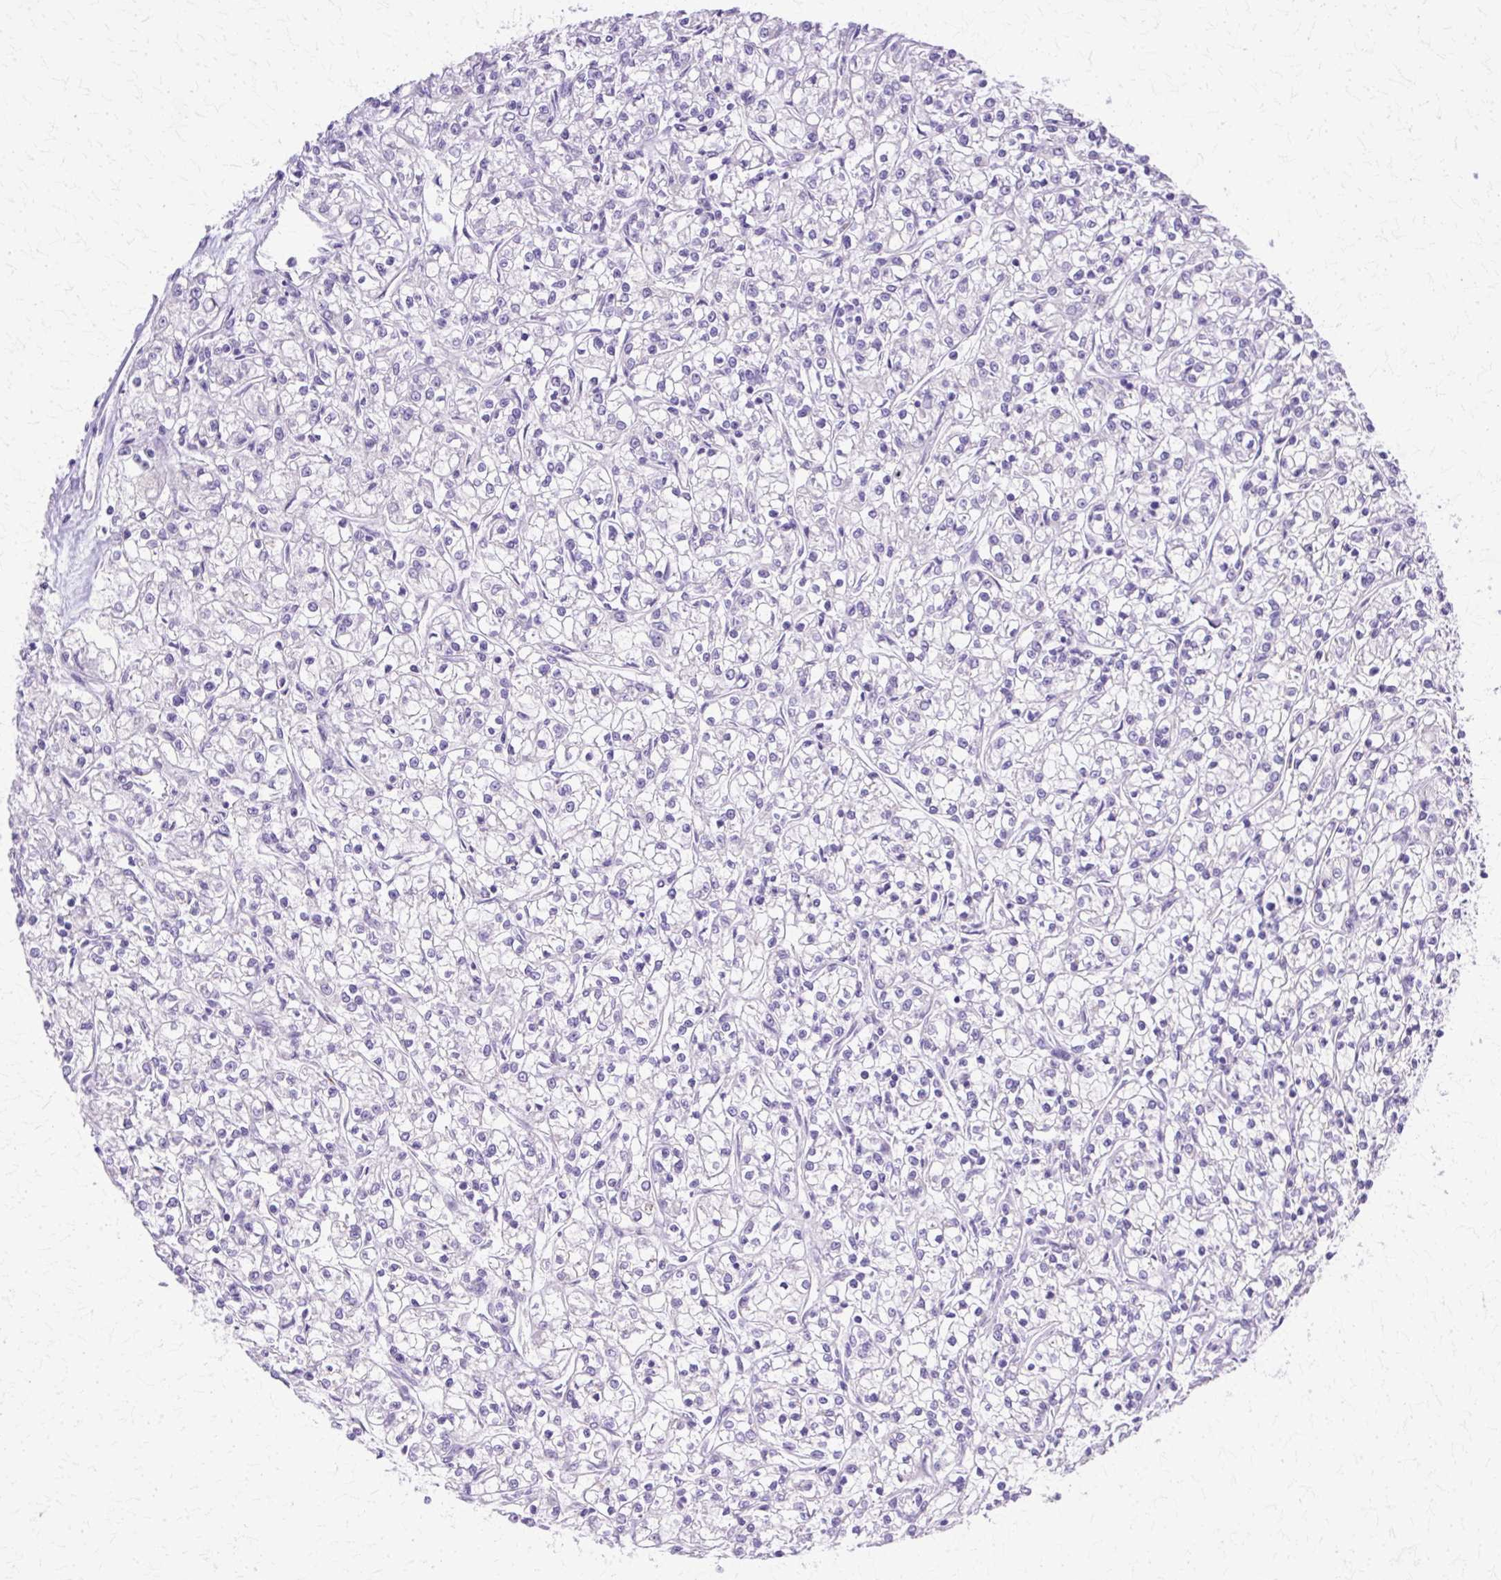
{"staining": {"intensity": "negative", "quantity": "none", "location": "none"}, "tissue": "renal cancer", "cell_type": "Tumor cells", "image_type": "cancer", "snomed": [{"axis": "morphology", "description": "Adenocarcinoma, NOS"}, {"axis": "topography", "description": "Kidney"}], "caption": "High power microscopy image of an immunohistochemistry (IHC) image of renal adenocarcinoma, revealing no significant staining in tumor cells.", "gene": "TBC1D3G", "patient": {"sex": "female", "age": 59}}